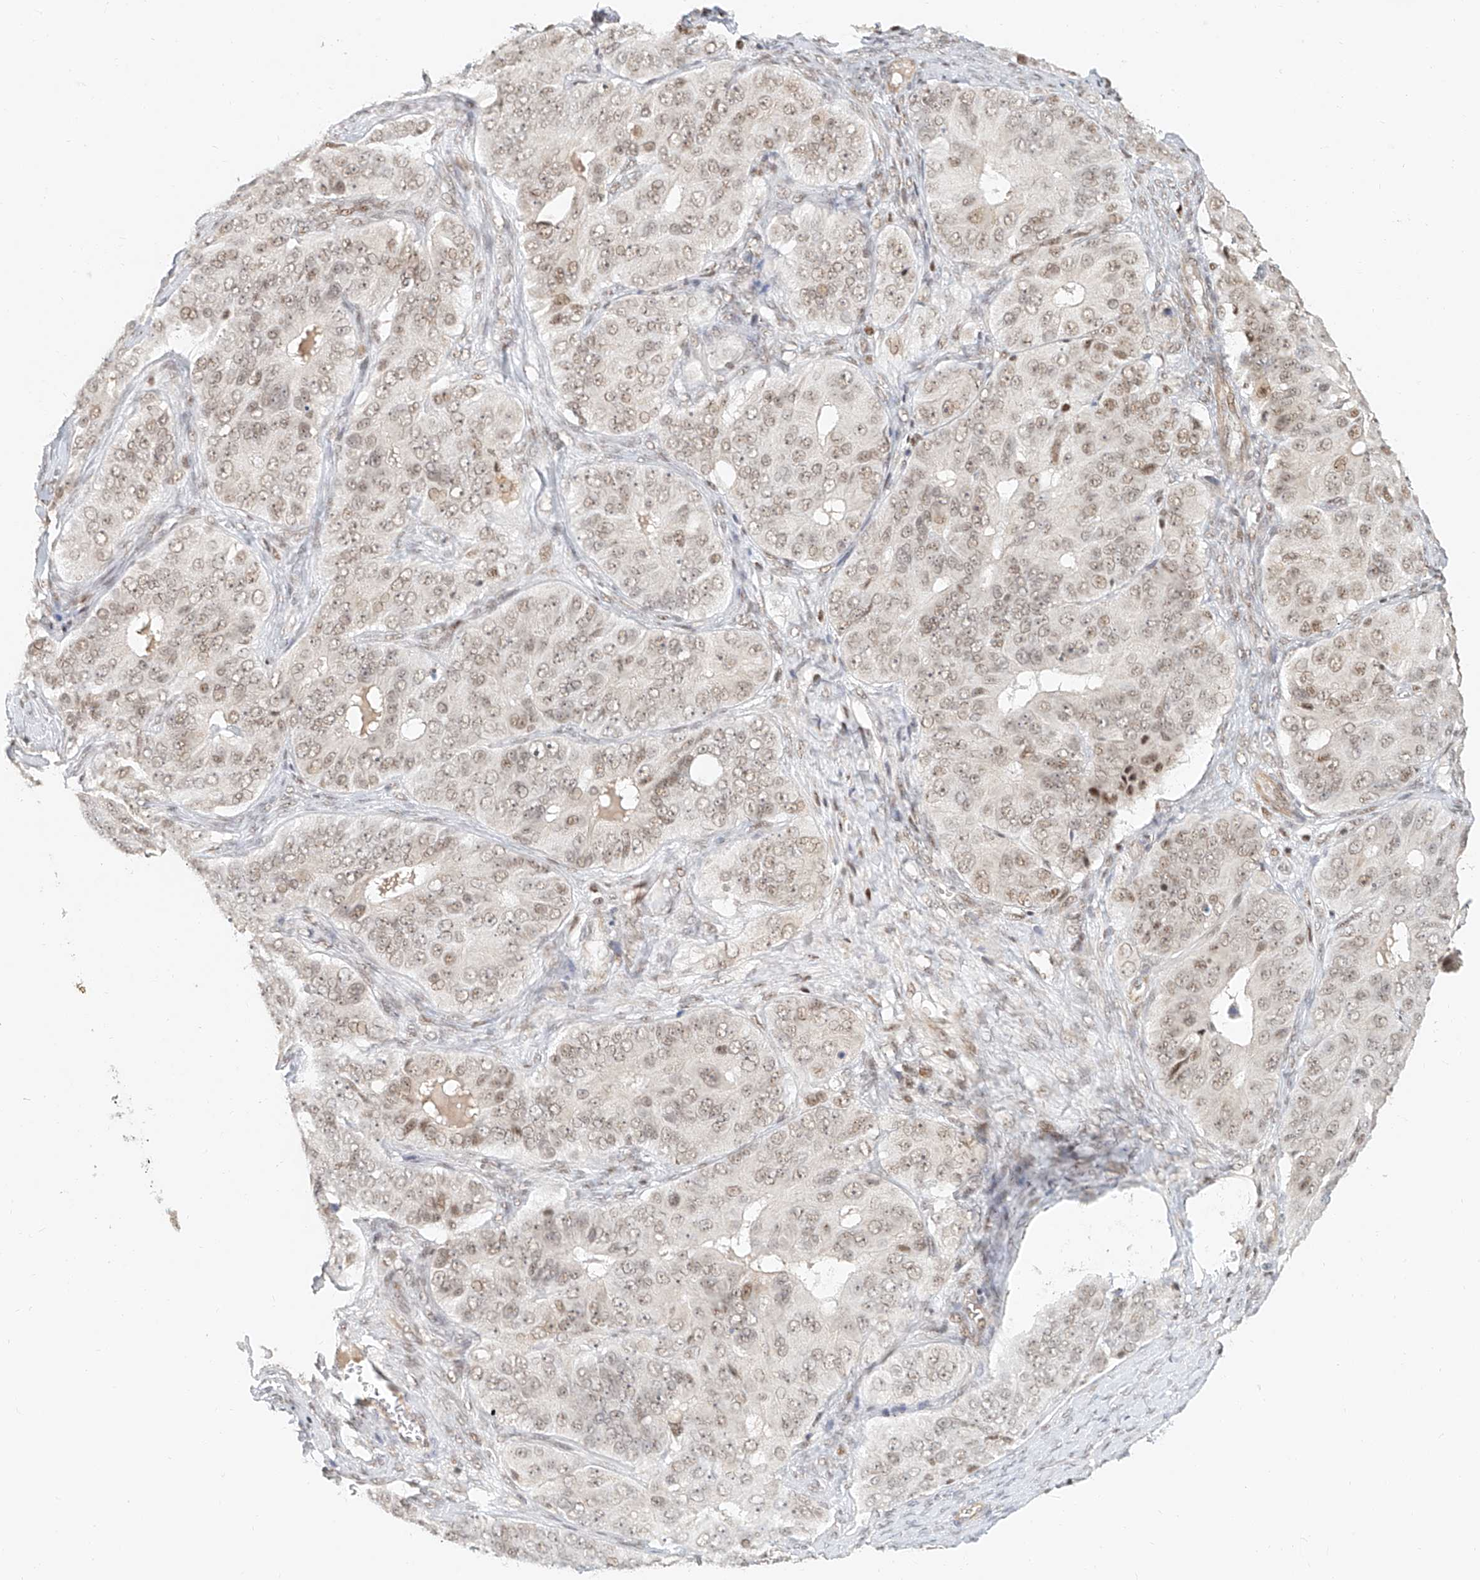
{"staining": {"intensity": "weak", "quantity": ">75%", "location": "nuclear"}, "tissue": "ovarian cancer", "cell_type": "Tumor cells", "image_type": "cancer", "snomed": [{"axis": "morphology", "description": "Carcinoma, endometroid"}, {"axis": "topography", "description": "Ovary"}], "caption": "Tumor cells reveal weak nuclear expression in approximately >75% of cells in ovarian cancer (endometroid carcinoma). (DAB IHC with brightfield microscopy, high magnification).", "gene": "CXorf58", "patient": {"sex": "female", "age": 51}}